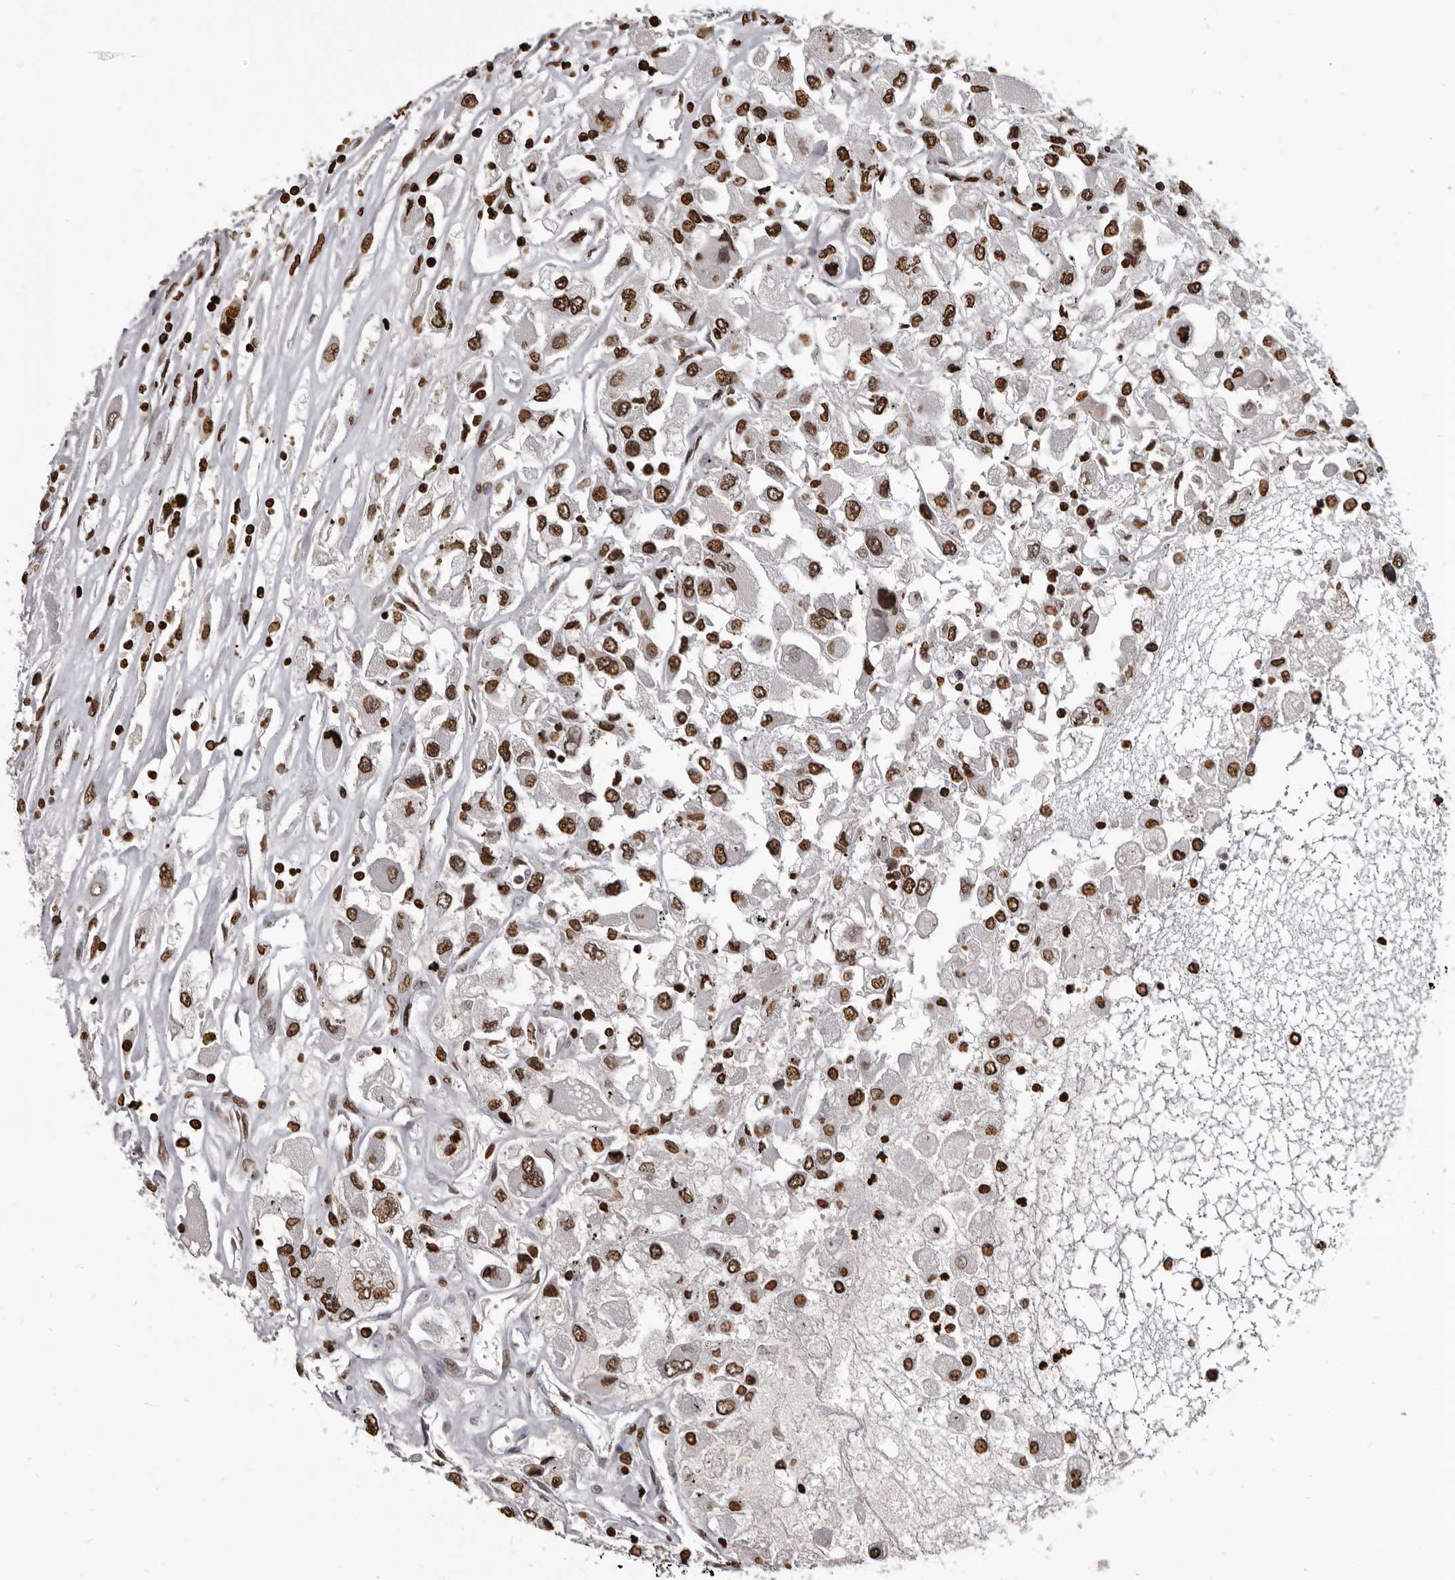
{"staining": {"intensity": "strong", "quantity": ">75%", "location": "nuclear"}, "tissue": "renal cancer", "cell_type": "Tumor cells", "image_type": "cancer", "snomed": [{"axis": "morphology", "description": "Adenocarcinoma, NOS"}, {"axis": "topography", "description": "Kidney"}], "caption": "A micrograph of renal cancer stained for a protein shows strong nuclear brown staining in tumor cells.", "gene": "AHR", "patient": {"sex": "female", "age": 52}}